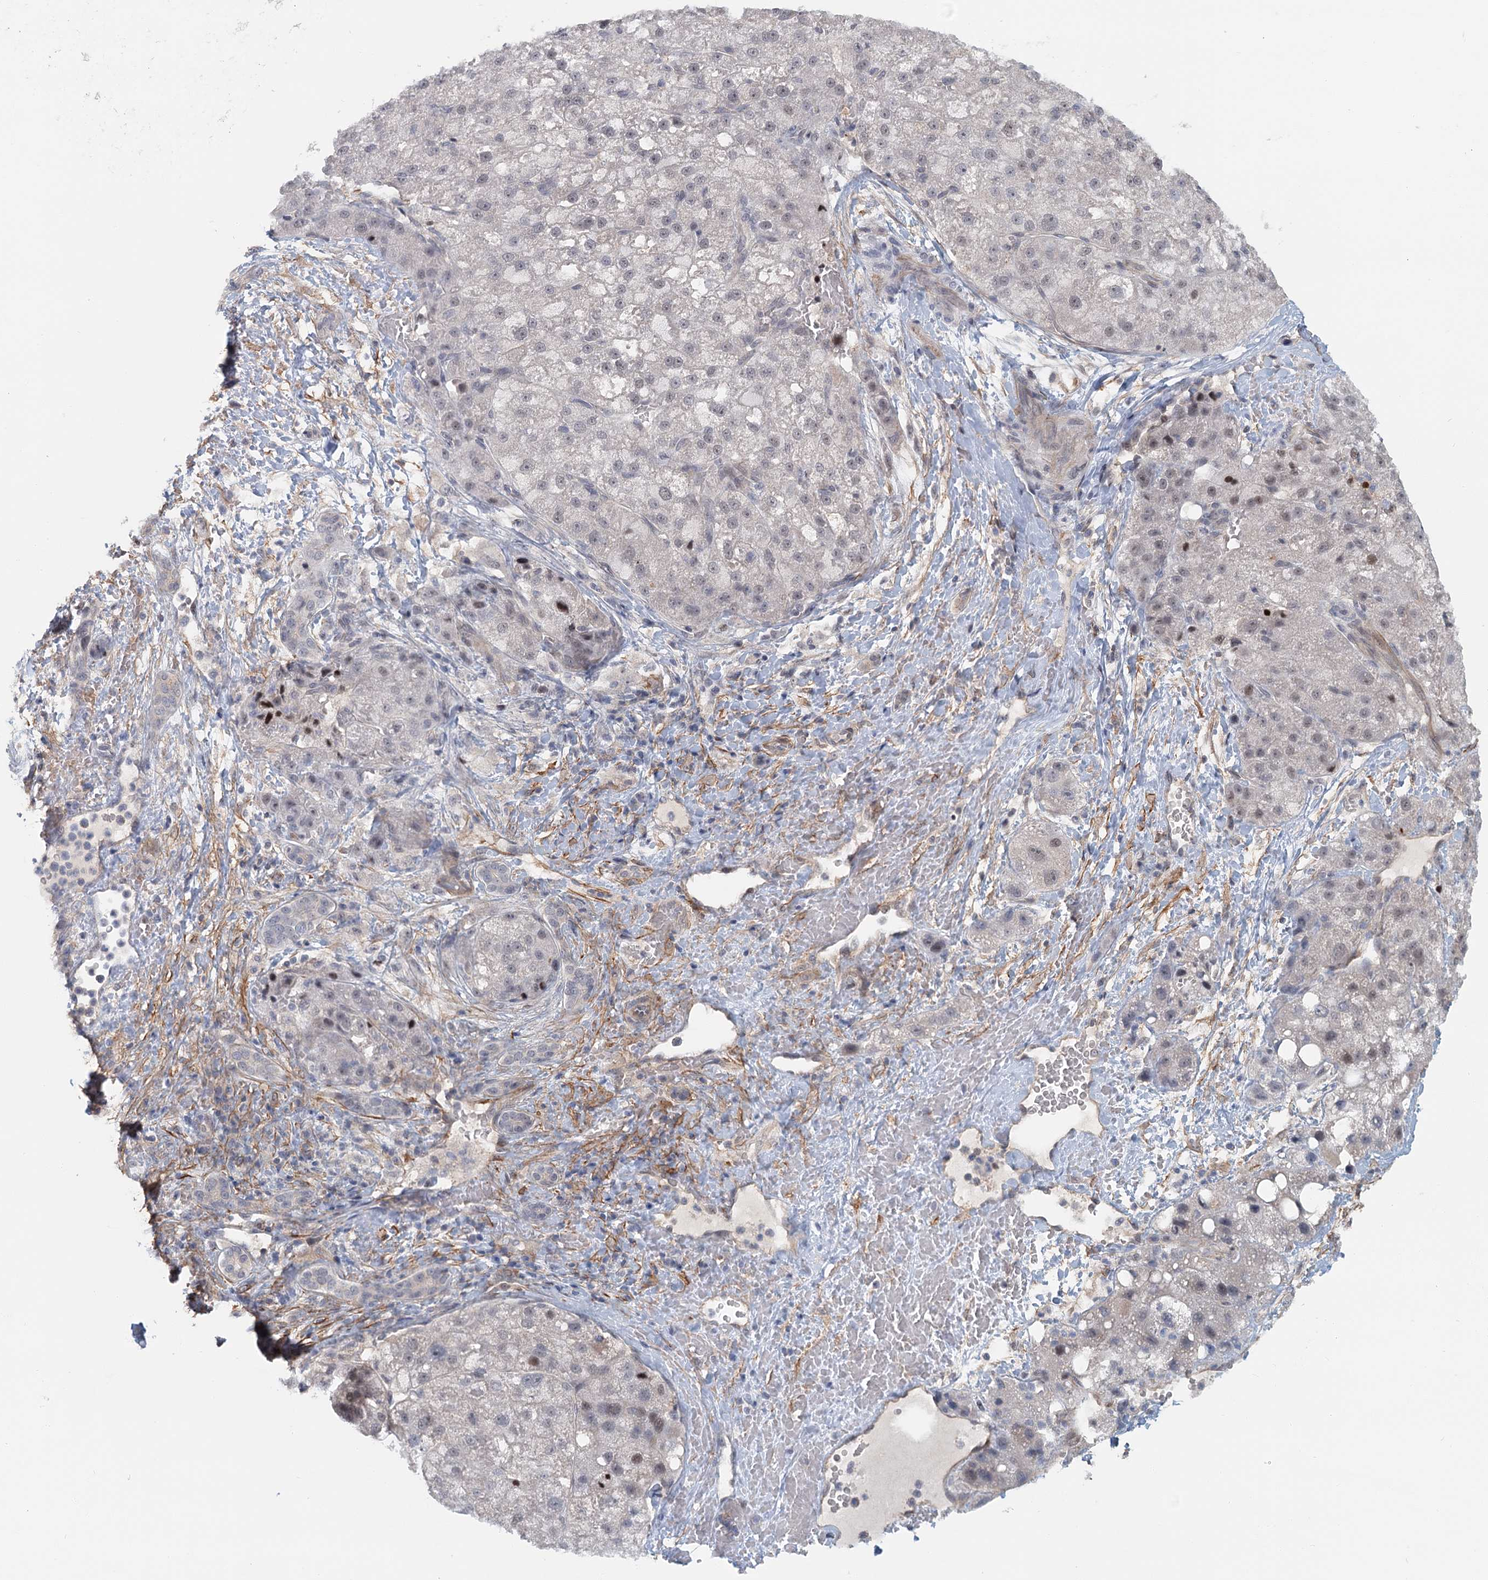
{"staining": {"intensity": "weak", "quantity": "<25%", "location": "nuclear"}, "tissue": "liver cancer", "cell_type": "Tumor cells", "image_type": "cancer", "snomed": [{"axis": "morphology", "description": "Normal tissue, NOS"}, {"axis": "morphology", "description": "Carcinoma, Hepatocellular, NOS"}, {"axis": "topography", "description": "Liver"}], "caption": "Protein analysis of hepatocellular carcinoma (liver) demonstrates no significant staining in tumor cells.", "gene": "TAS2R42", "patient": {"sex": "male", "age": 57}}